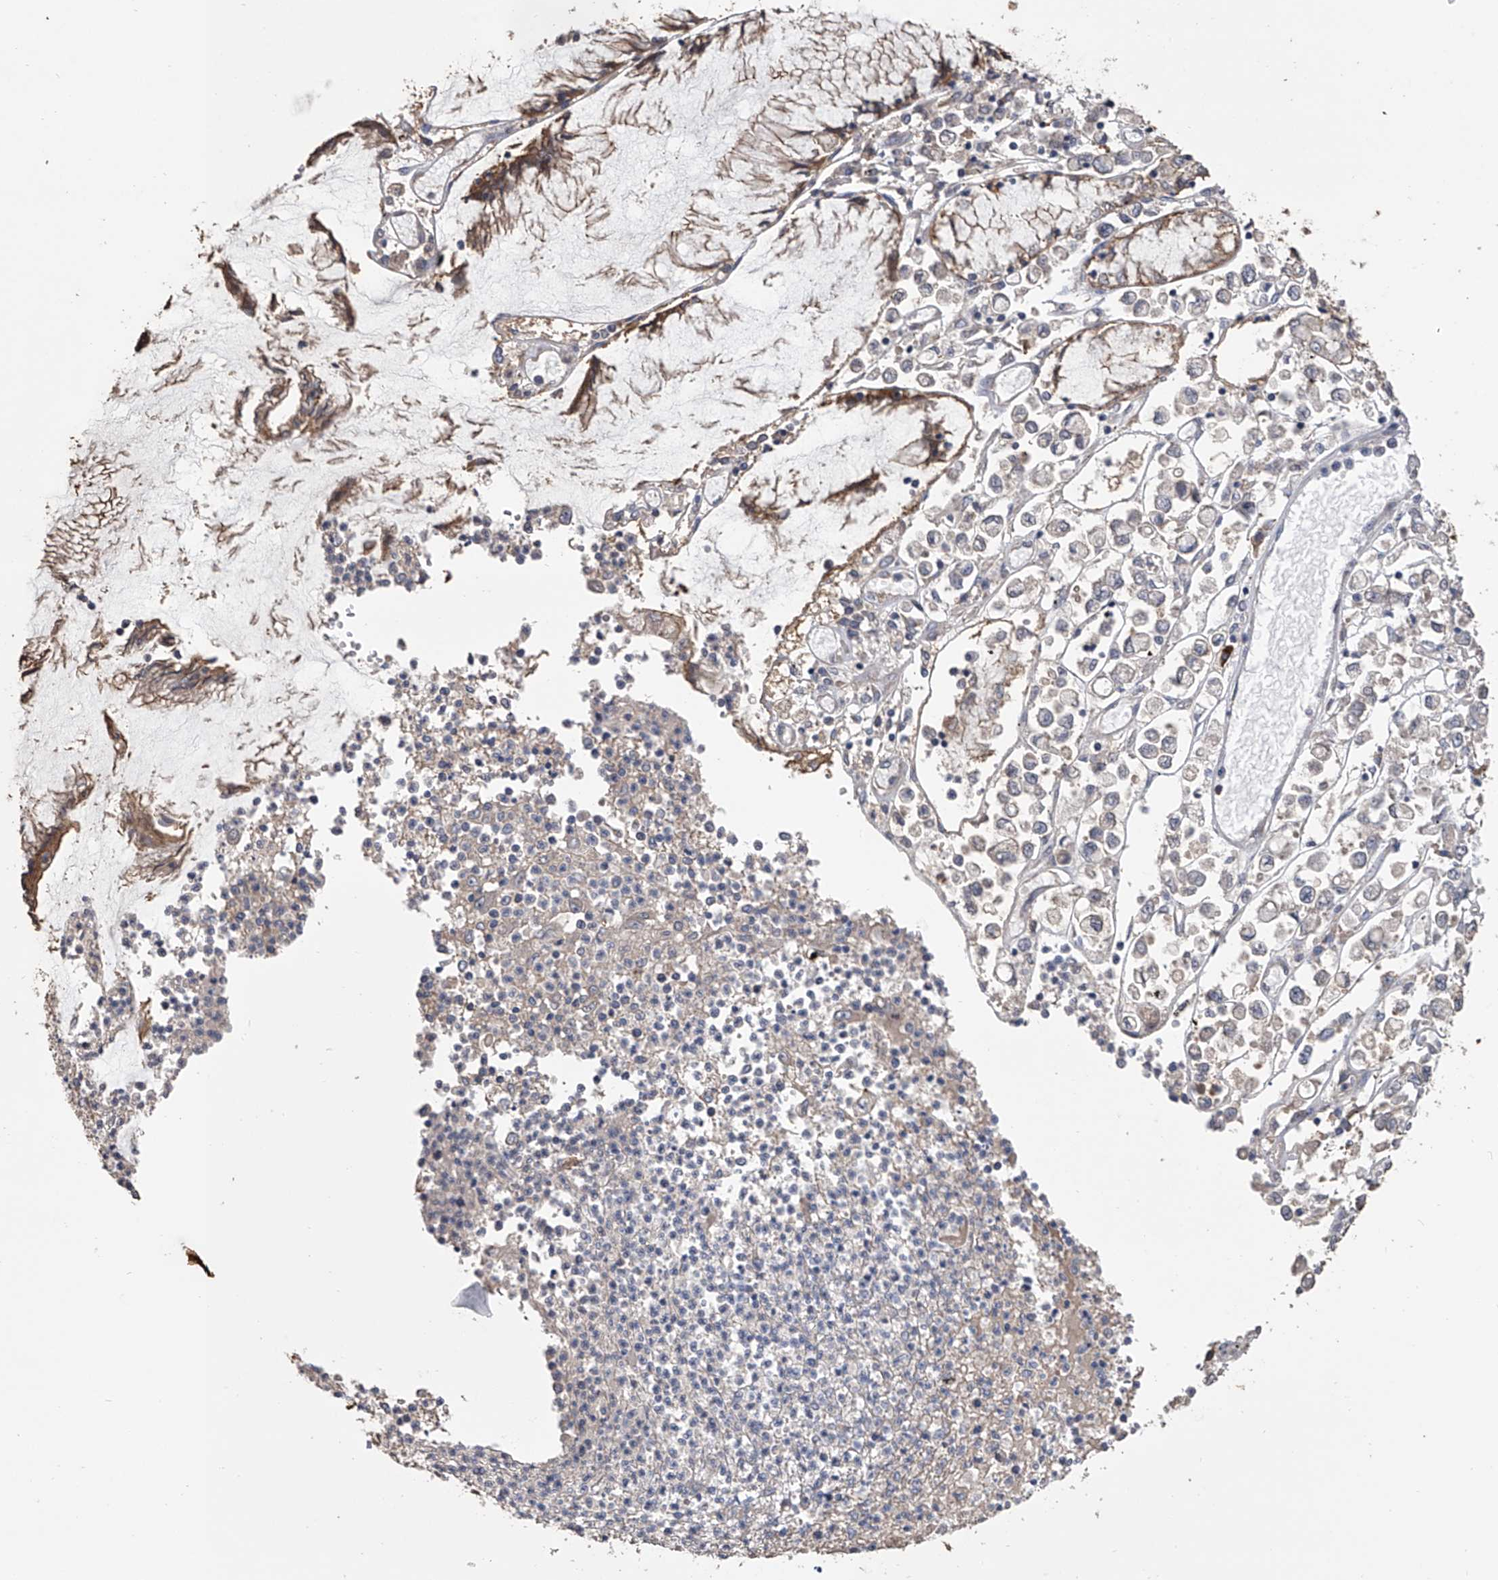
{"staining": {"intensity": "moderate", "quantity": "<25%", "location": "cytoplasmic/membranous"}, "tissue": "stomach cancer", "cell_type": "Tumor cells", "image_type": "cancer", "snomed": [{"axis": "morphology", "description": "Adenocarcinoma, NOS"}, {"axis": "topography", "description": "Stomach"}], "caption": "Stomach cancer (adenocarcinoma) stained with immunohistochemistry shows moderate cytoplasmic/membranous expression in about <25% of tumor cells.", "gene": "ZNF343", "patient": {"sex": "female", "age": 76}}